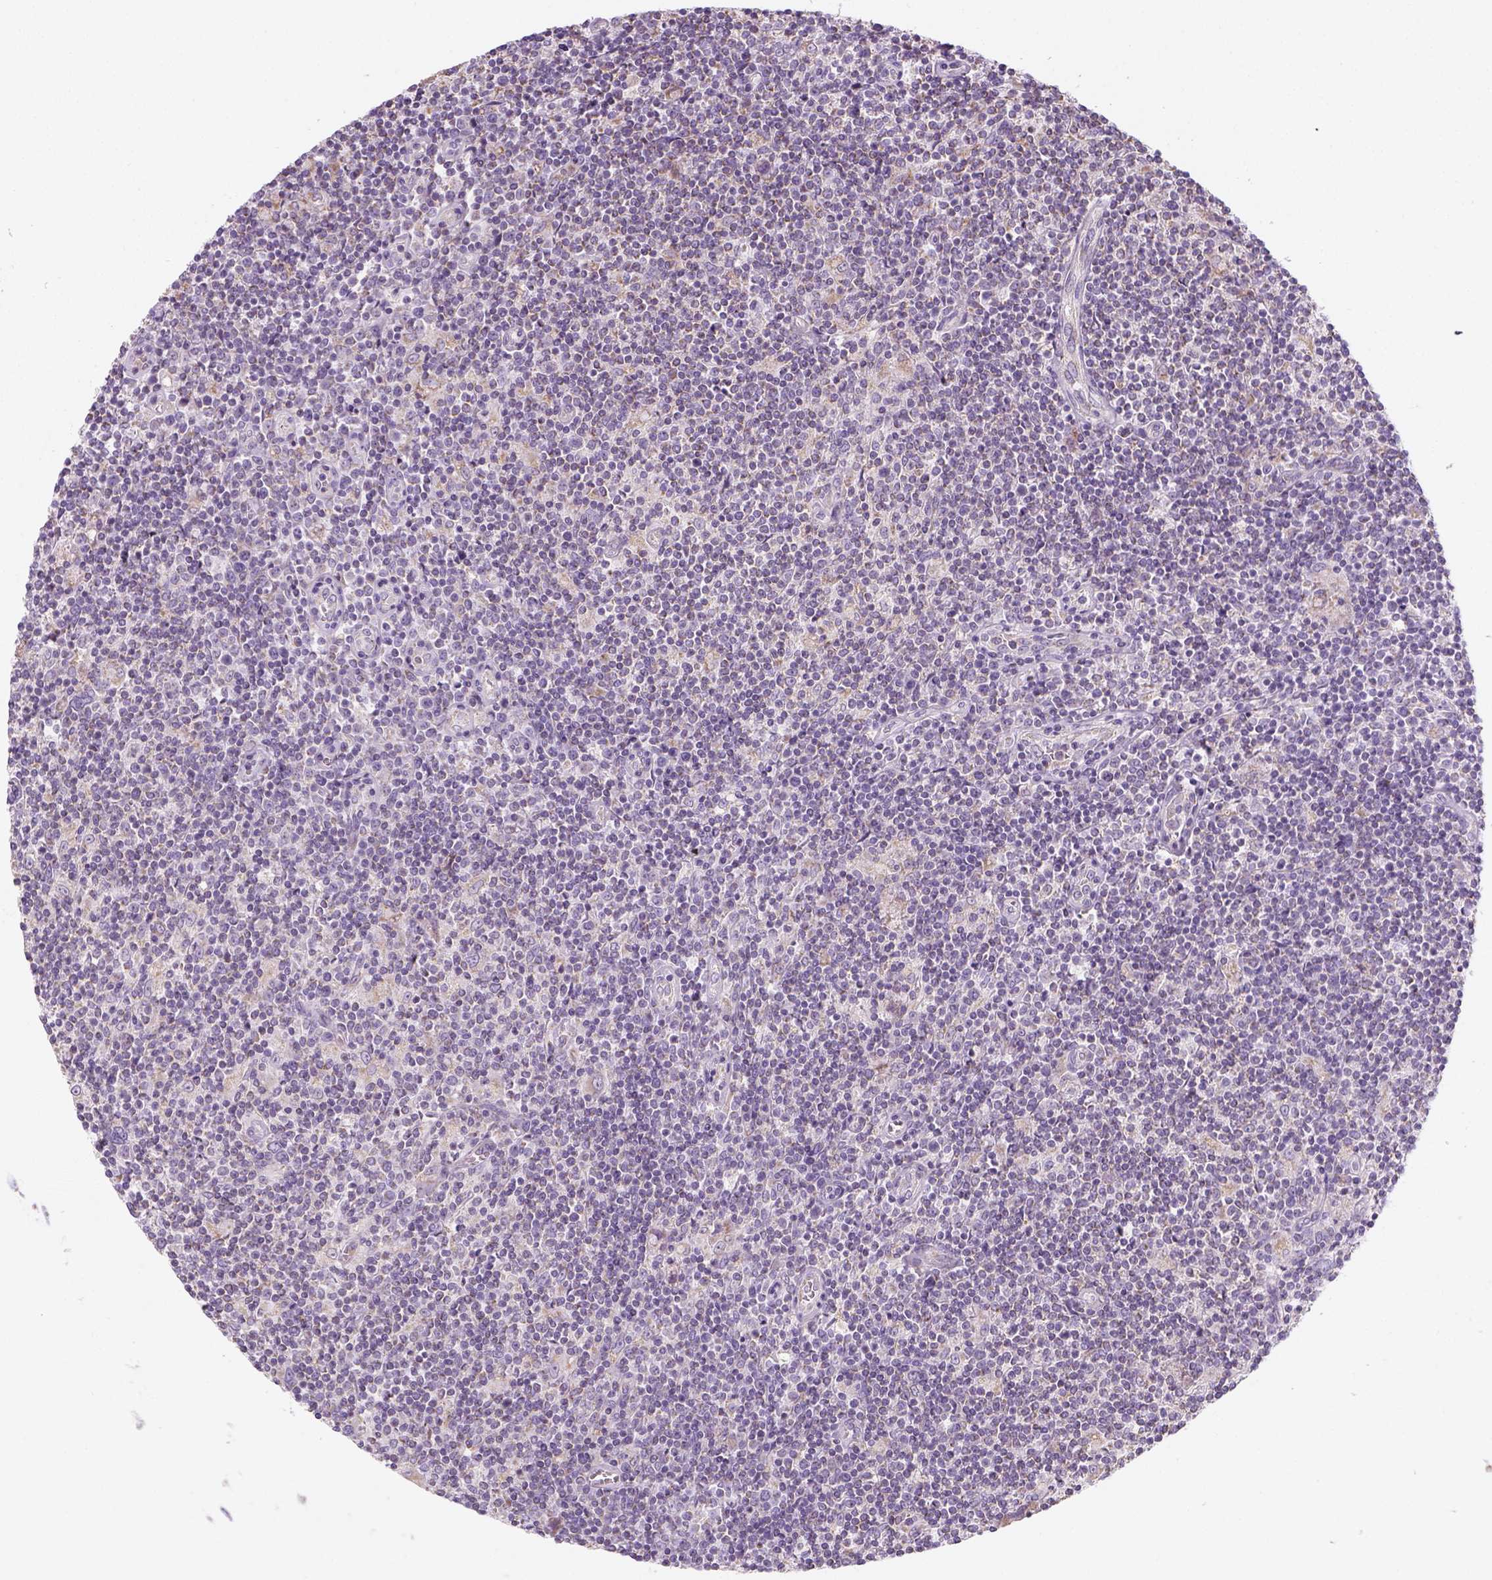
{"staining": {"intensity": "negative", "quantity": "none", "location": "none"}, "tissue": "lymphoma", "cell_type": "Tumor cells", "image_type": "cancer", "snomed": [{"axis": "morphology", "description": "Hodgkin's disease, NOS"}, {"axis": "topography", "description": "Lymph node"}], "caption": "Protein analysis of lymphoma demonstrates no significant positivity in tumor cells.", "gene": "AWAT2", "patient": {"sex": "male", "age": 40}}